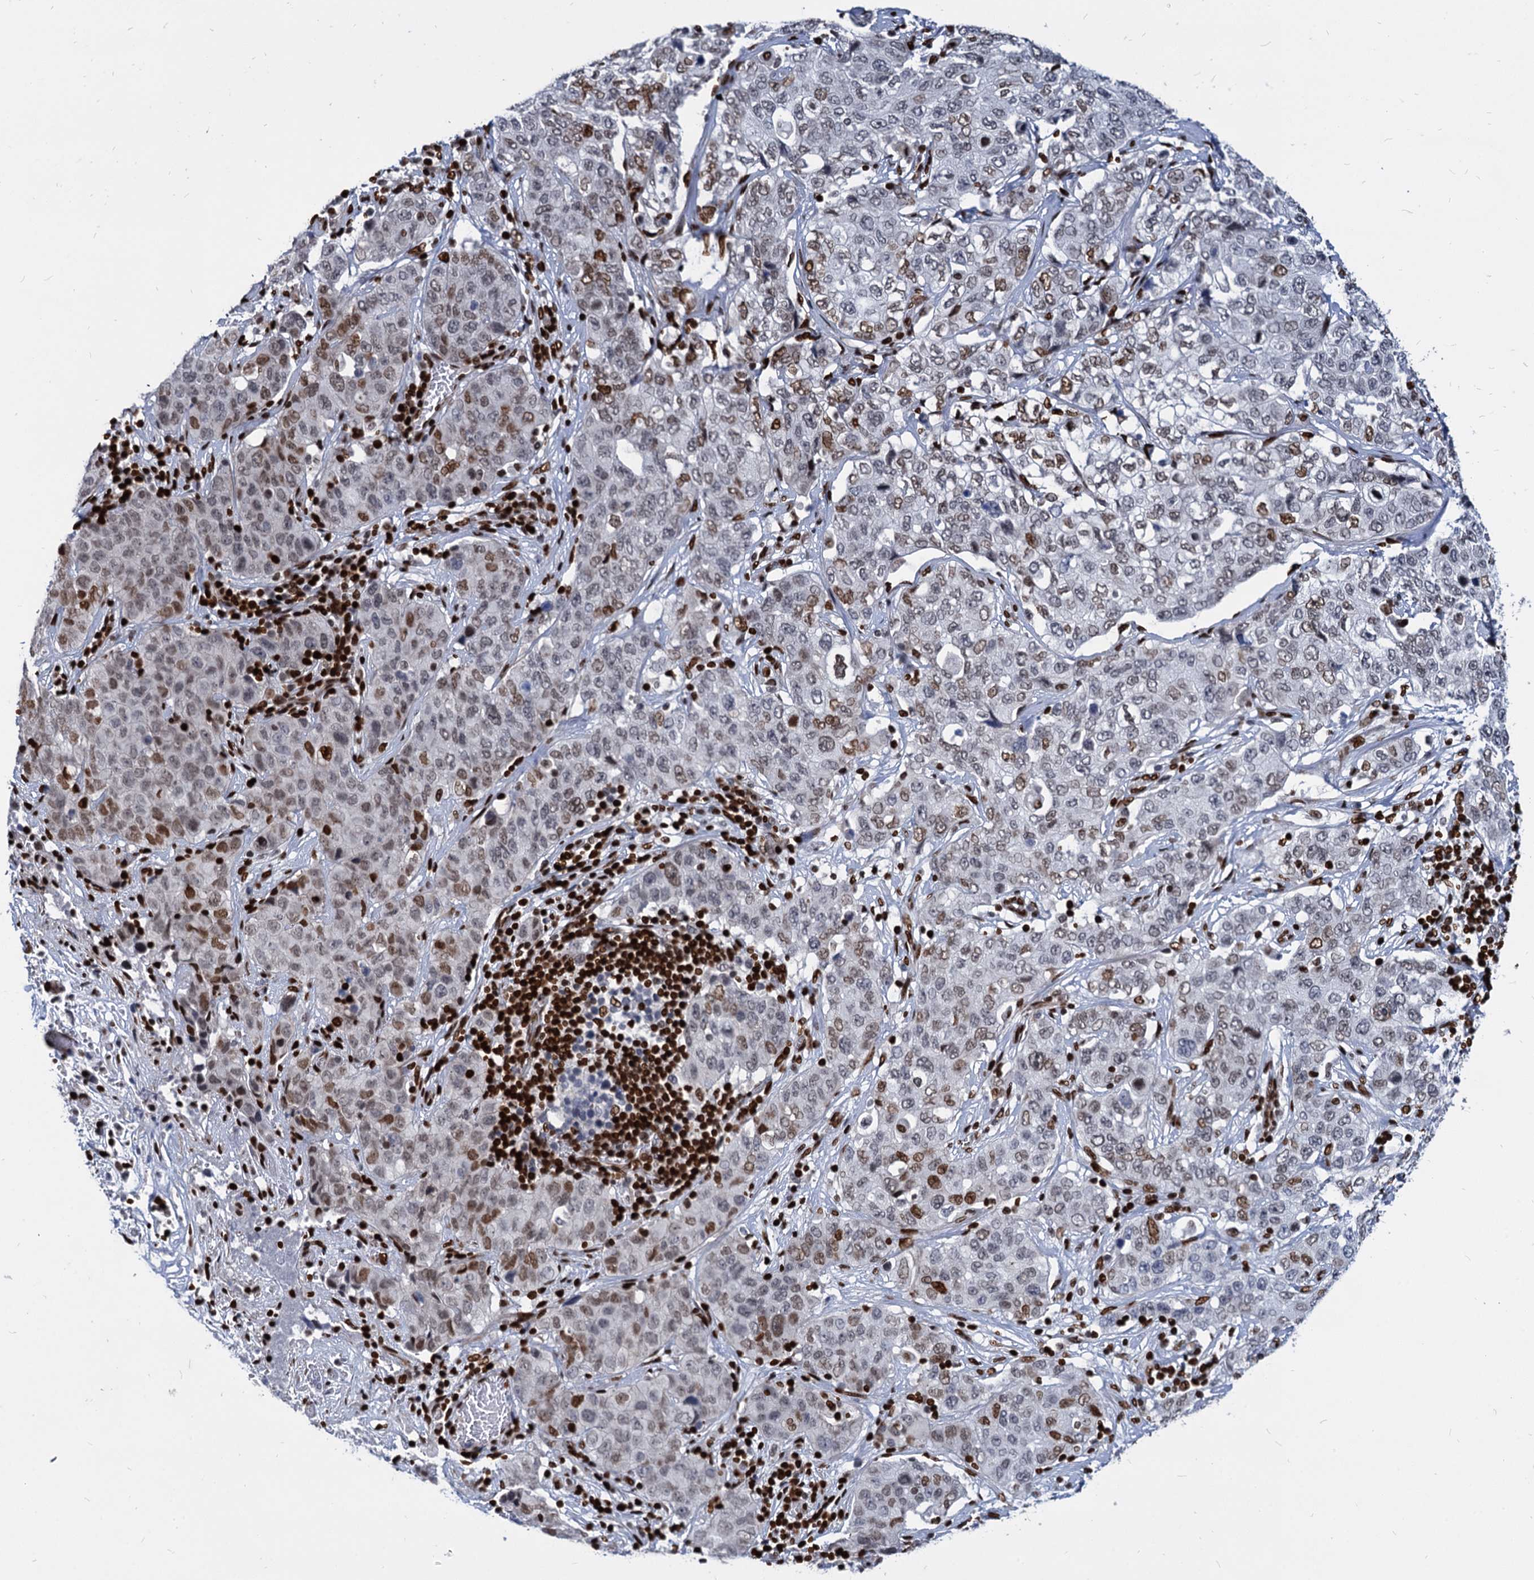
{"staining": {"intensity": "moderate", "quantity": "25%-75%", "location": "nuclear"}, "tissue": "stomach cancer", "cell_type": "Tumor cells", "image_type": "cancer", "snomed": [{"axis": "morphology", "description": "Normal tissue, NOS"}, {"axis": "morphology", "description": "Adenocarcinoma, NOS"}, {"axis": "topography", "description": "Lymph node"}, {"axis": "topography", "description": "Stomach"}], "caption": "DAB (3,3'-diaminobenzidine) immunohistochemical staining of human stomach cancer (adenocarcinoma) demonstrates moderate nuclear protein expression in about 25%-75% of tumor cells. Immunohistochemistry (ihc) stains the protein in brown and the nuclei are stained blue.", "gene": "MECP2", "patient": {"sex": "male", "age": 48}}